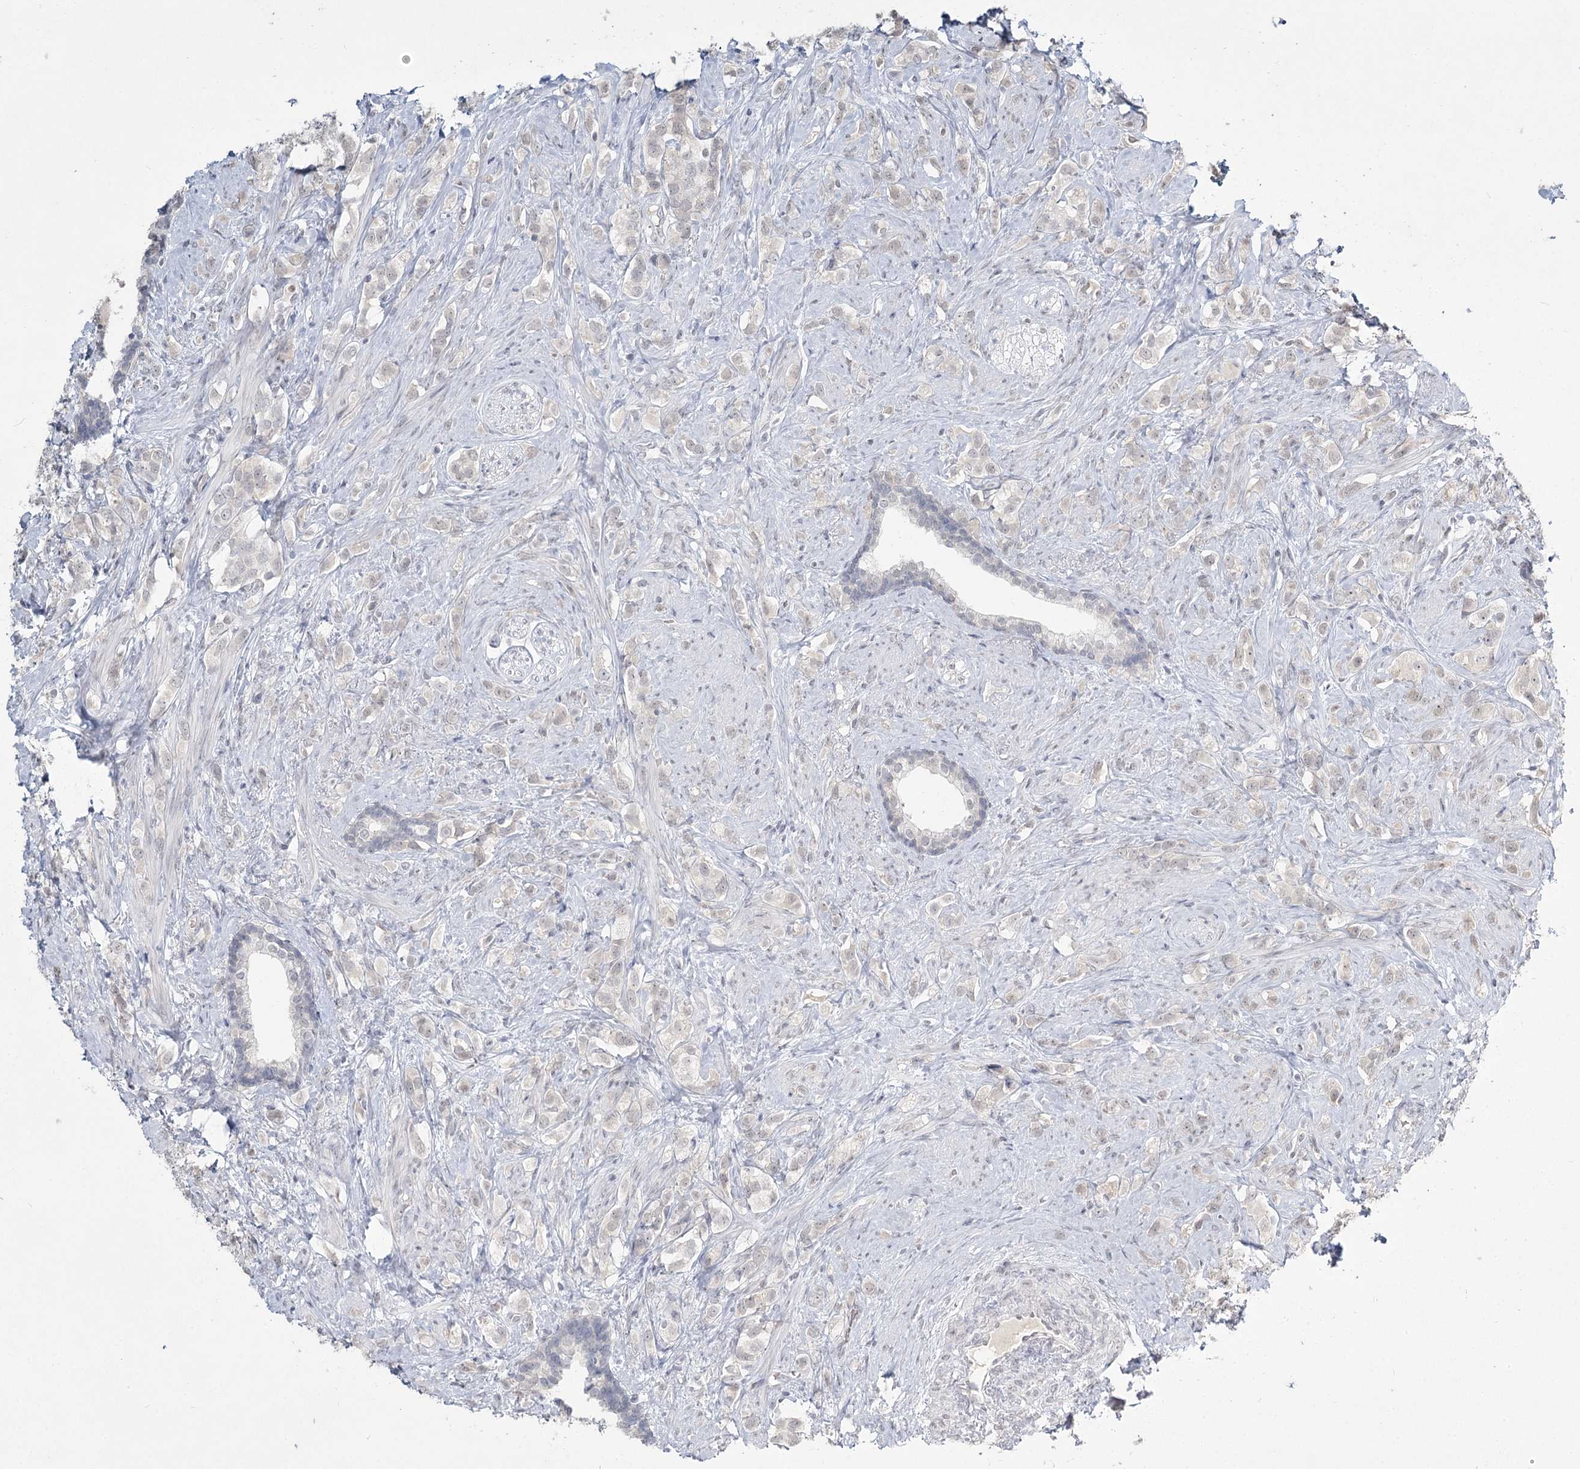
{"staining": {"intensity": "negative", "quantity": "none", "location": "none"}, "tissue": "prostate cancer", "cell_type": "Tumor cells", "image_type": "cancer", "snomed": [{"axis": "morphology", "description": "Adenocarcinoma, High grade"}, {"axis": "topography", "description": "Prostate"}], "caption": "IHC micrograph of human prostate adenocarcinoma (high-grade) stained for a protein (brown), which reveals no staining in tumor cells.", "gene": "LY6G5C", "patient": {"sex": "male", "age": 63}}